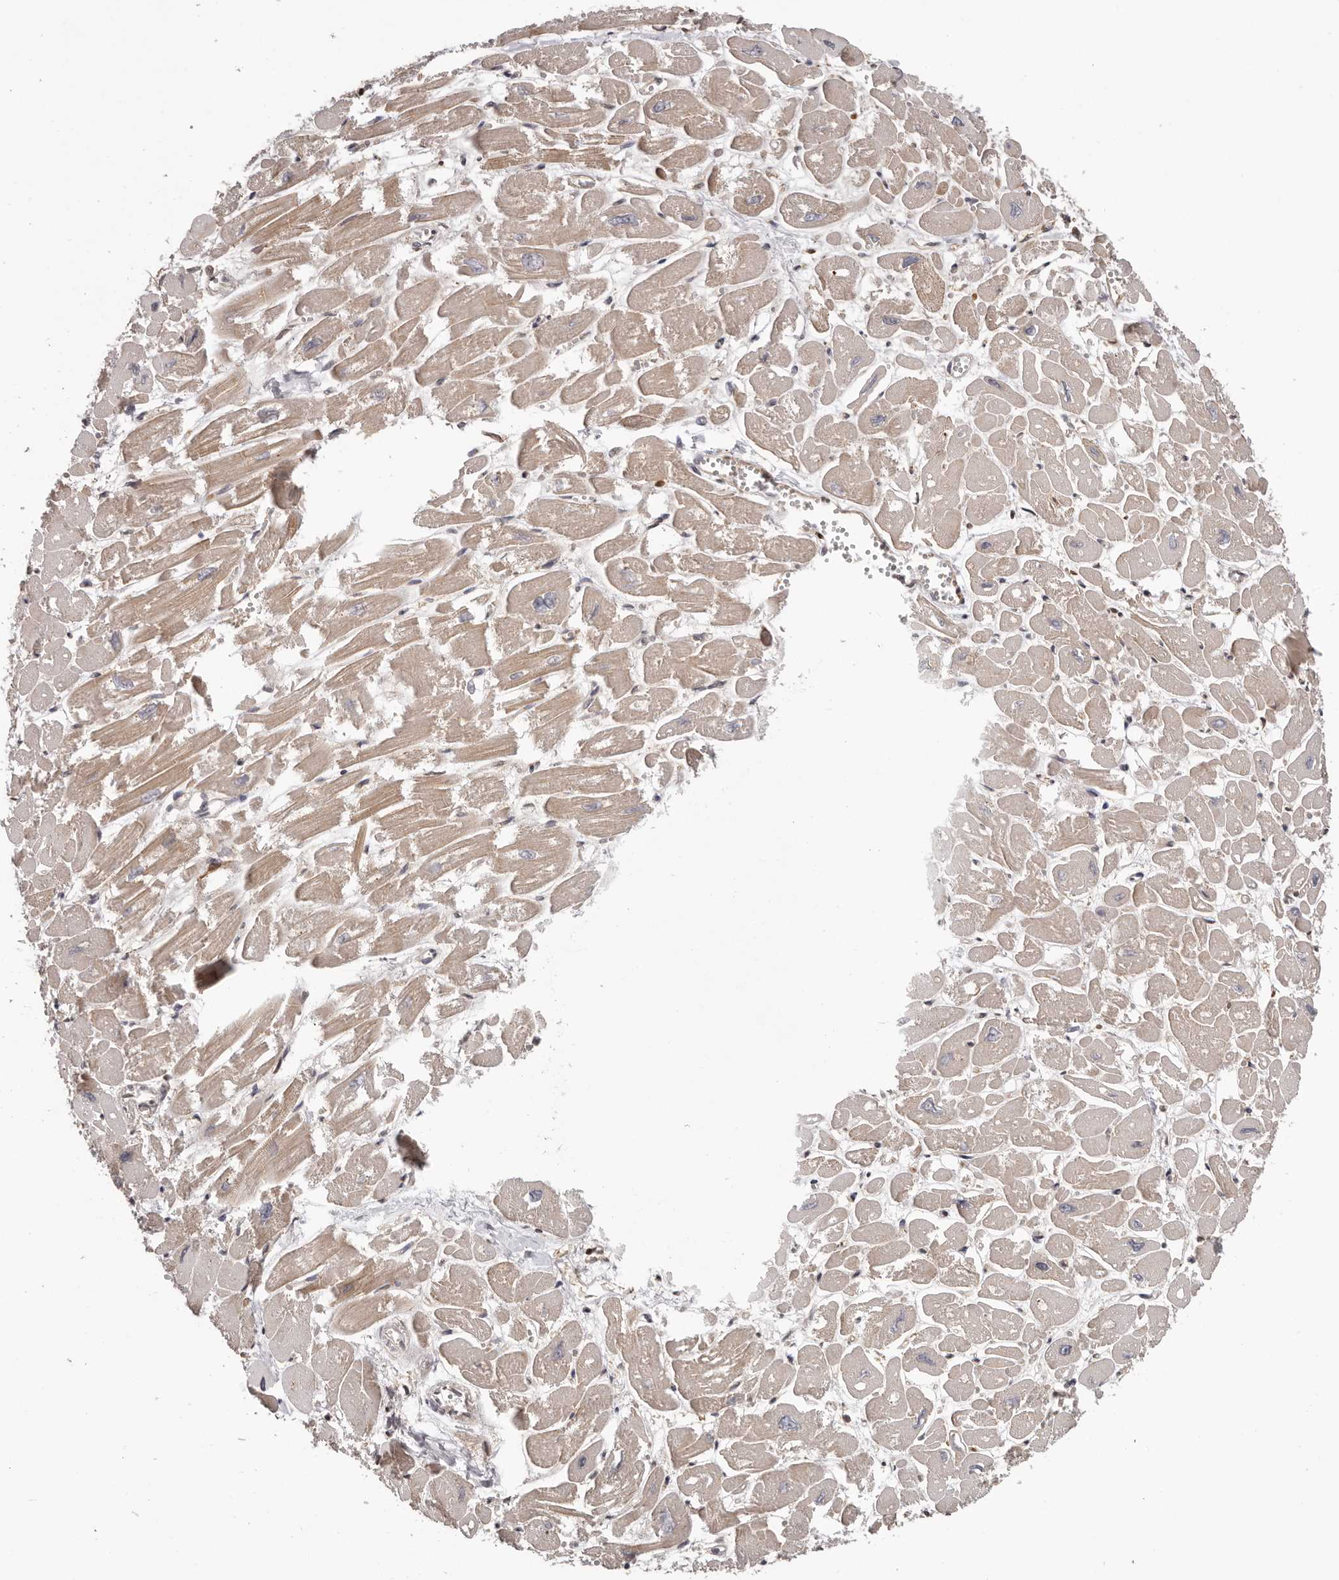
{"staining": {"intensity": "moderate", "quantity": "25%-75%", "location": "cytoplasmic/membranous"}, "tissue": "heart muscle", "cell_type": "Cardiomyocytes", "image_type": "normal", "snomed": [{"axis": "morphology", "description": "Normal tissue, NOS"}, {"axis": "topography", "description": "Heart"}], "caption": "Immunohistochemistry (DAB (3,3'-diaminobenzidine)) staining of unremarkable human heart muscle shows moderate cytoplasmic/membranous protein positivity in about 25%-75% of cardiomyocytes. Nuclei are stained in blue.", "gene": "PRR12", "patient": {"sex": "male", "age": 54}}